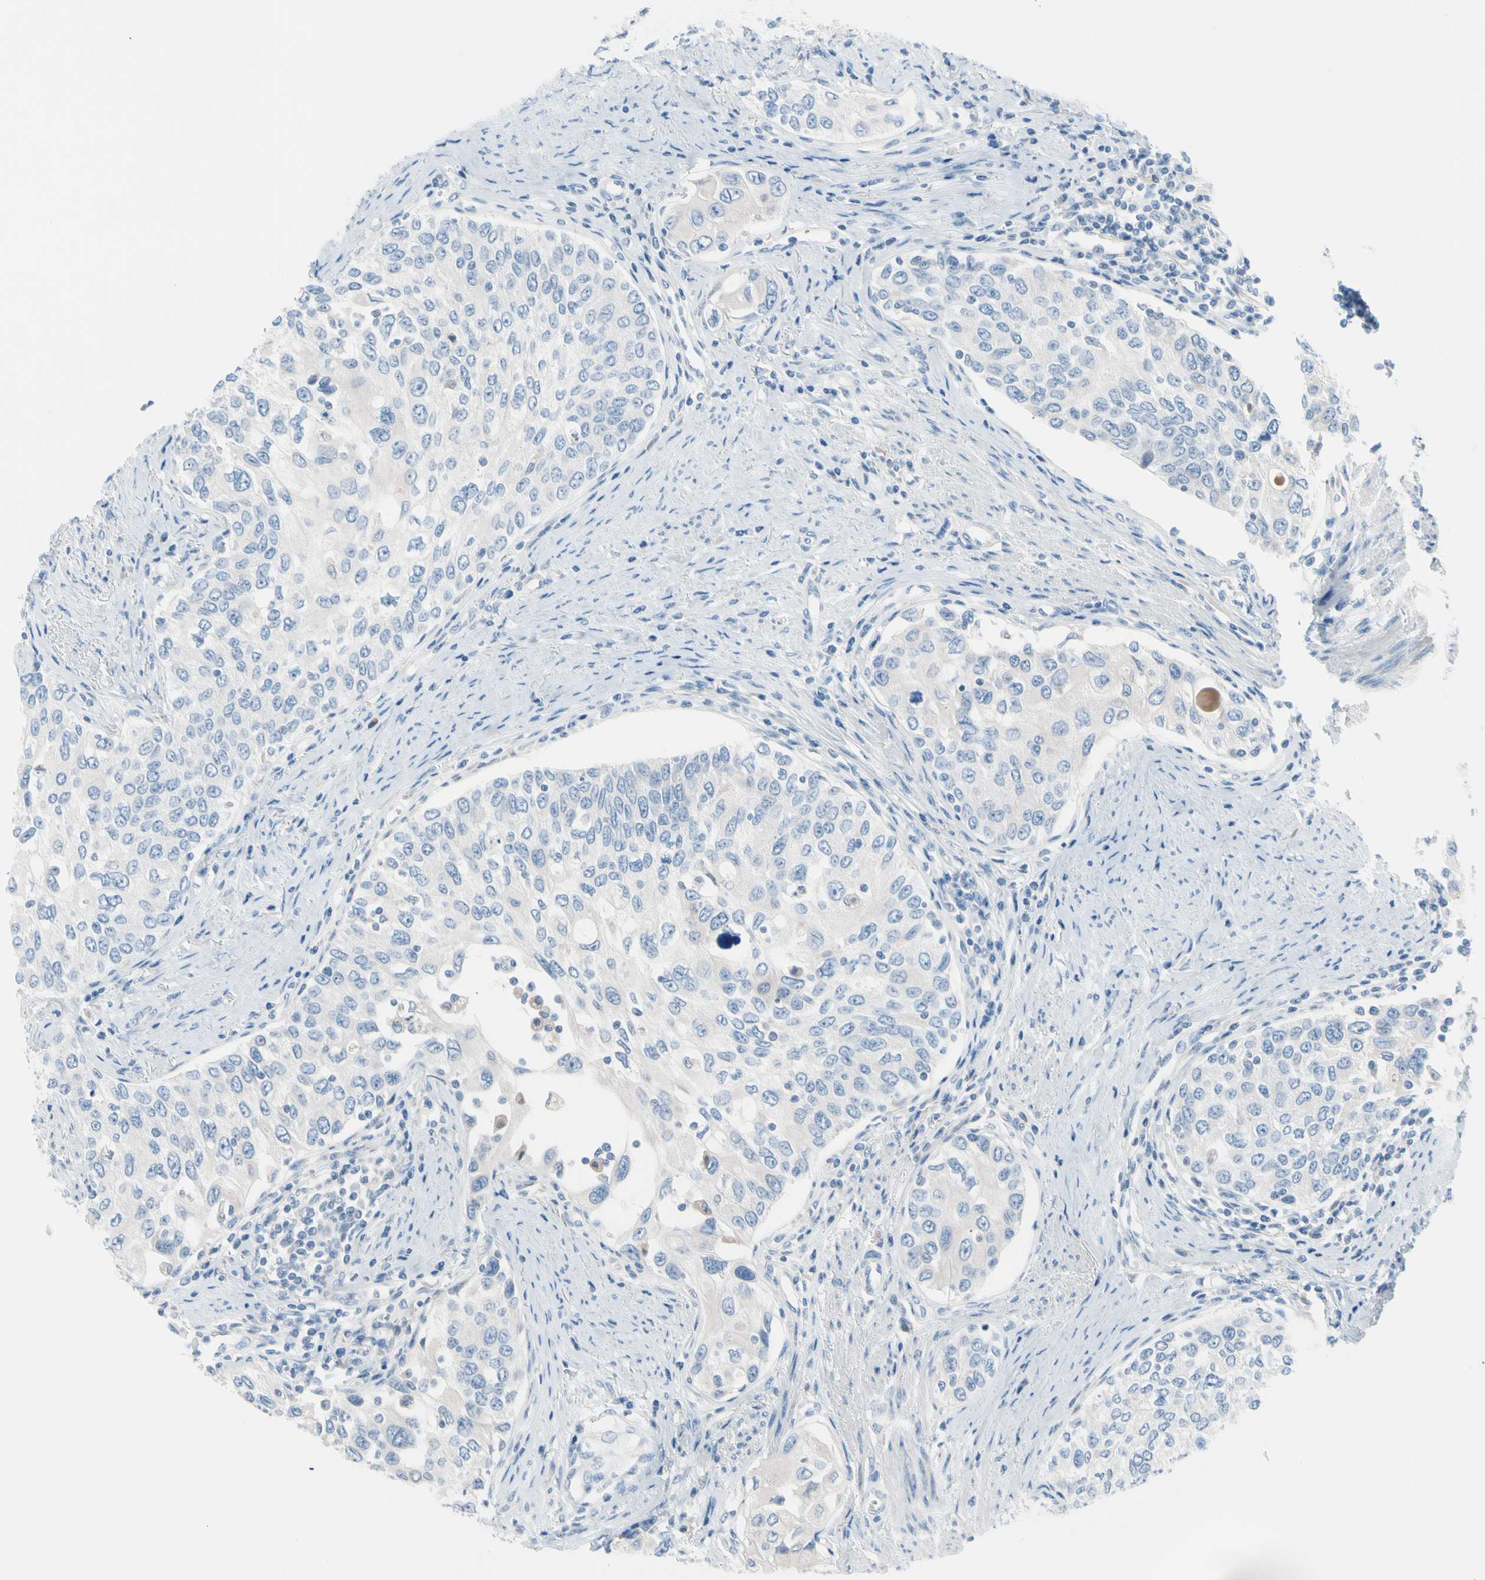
{"staining": {"intensity": "negative", "quantity": "none", "location": "none"}, "tissue": "urothelial cancer", "cell_type": "Tumor cells", "image_type": "cancer", "snomed": [{"axis": "morphology", "description": "Urothelial carcinoma, High grade"}, {"axis": "topography", "description": "Urinary bladder"}], "caption": "IHC of high-grade urothelial carcinoma reveals no staining in tumor cells. The staining is performed using DAB (3,3'-diaminobenzidine) brown chromogen with nuclei counter-stained in using hematoxylin.", "gene": "CASQ1", "patient": {"sex": "female", "age": 56}}